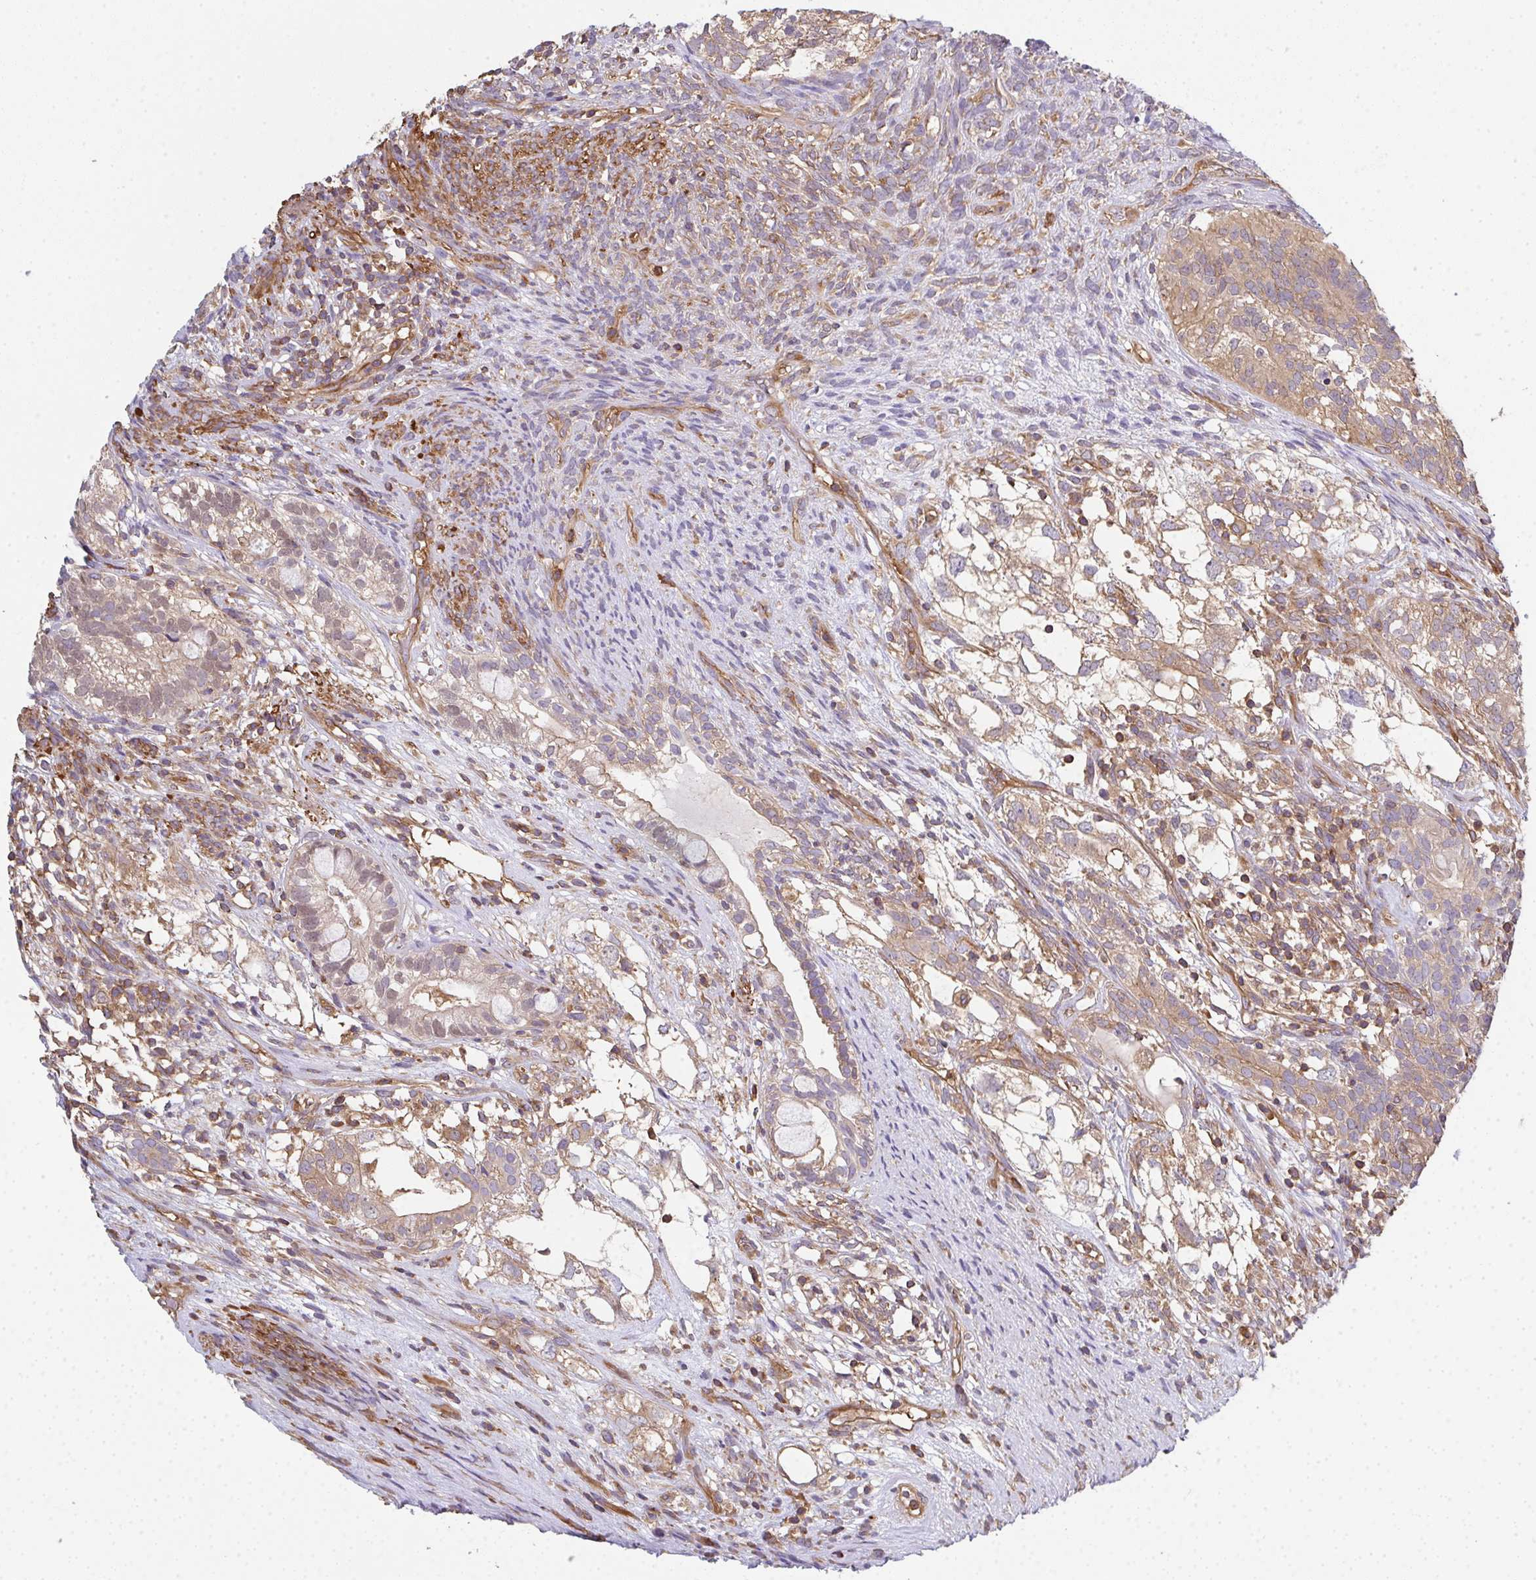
{"staining": {"intensity": "weak", "quantity": "25%-75%", "location": "cytoplasmic/membranous,nuclear"}, "tissue": "testis cancer", "cell_type": "Tumor cells", "image_type": "cancer", "snomed": [{"axis": "morphology", "description": "Seminoma, NOS"}, {"axis": "morphology", "description": "Carcinoma, Embryonal, NOS"}, {"axis": "topography", "description": "Testis"}], "caption": "Testis cancer (embryonal carcinoma) stained for a protein (brown) exhibits weak cytoplasmic/membranous and nuclear positive staining in approximately 25%-75% of tumor cells.", "gene": "TMEM229A", "patient": {"sex": "male", "age": 41}}